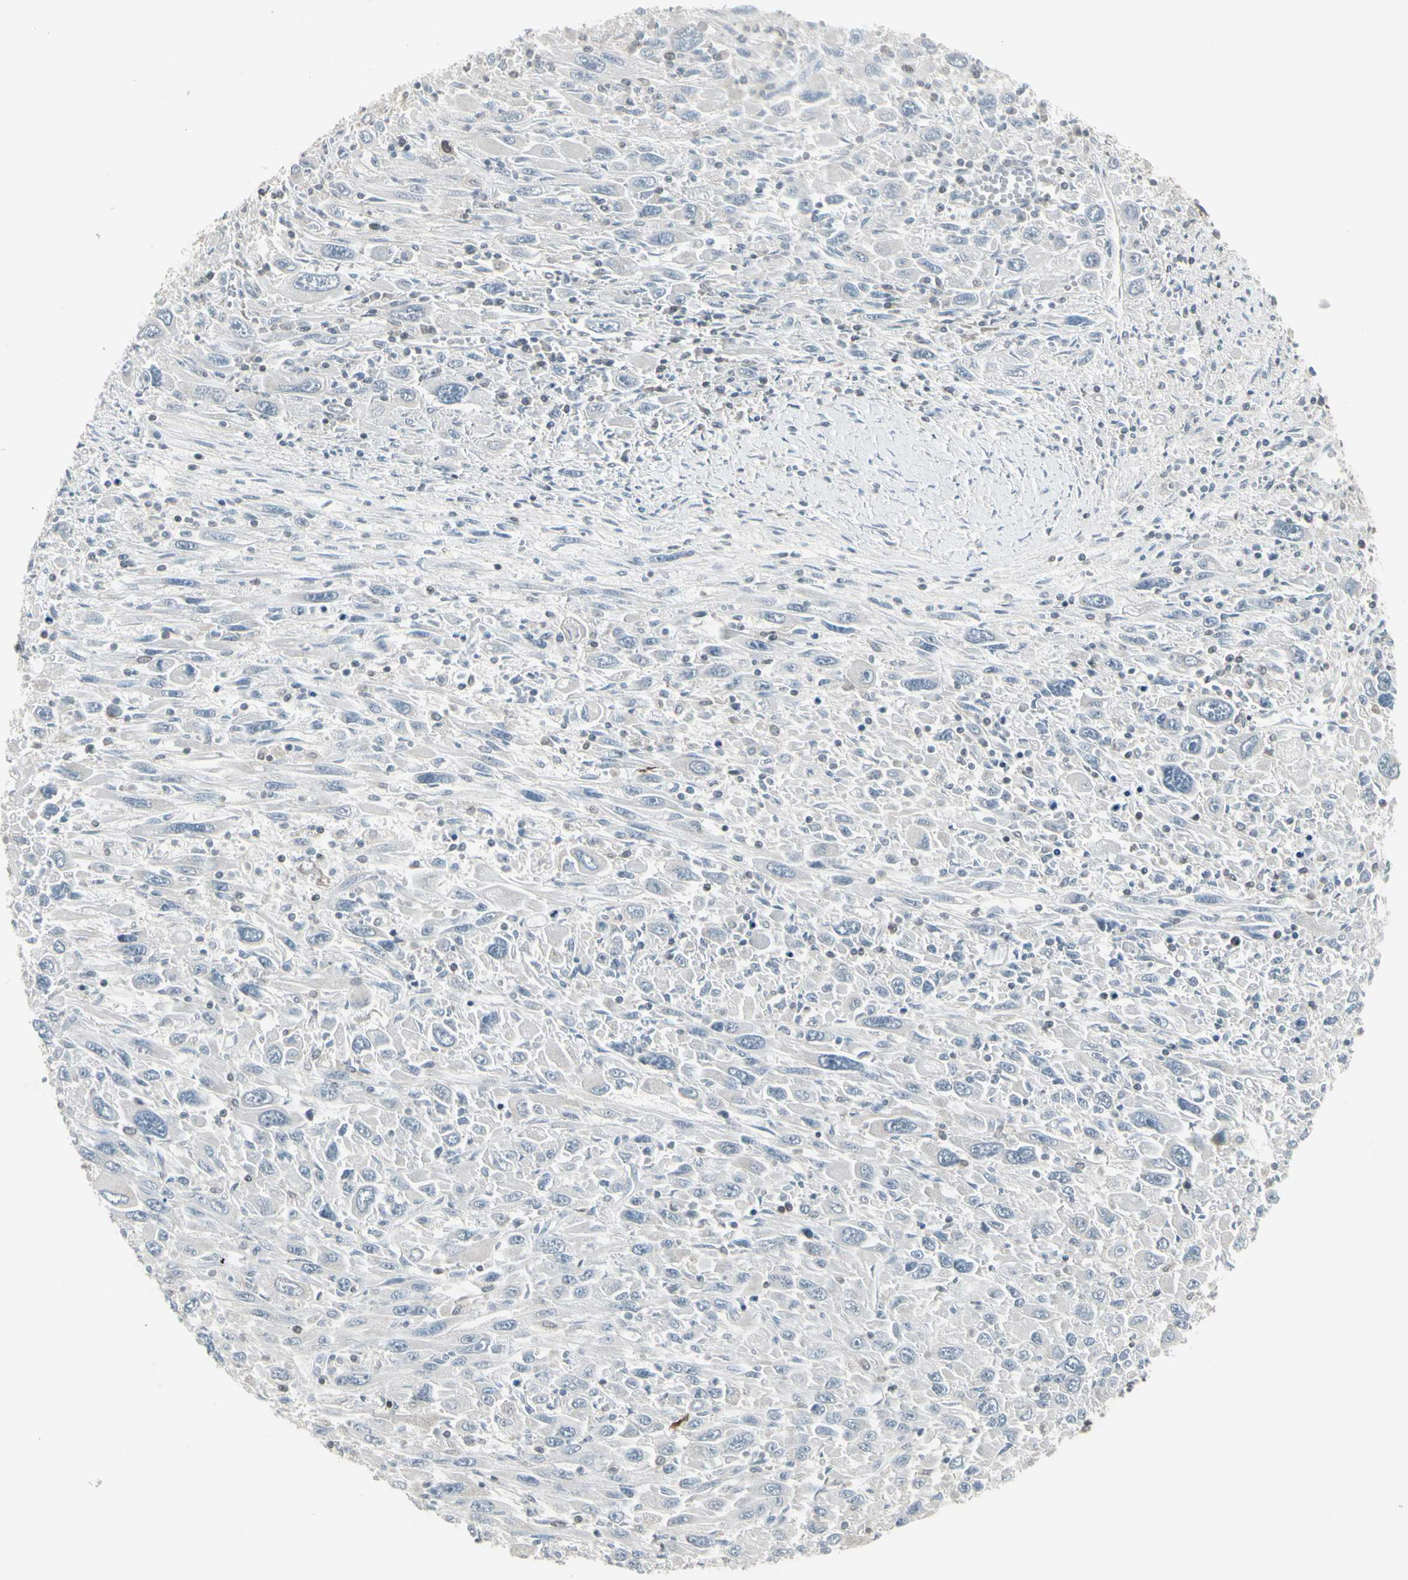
{"staining": {"intensity": "negative", "quantity": "none", "location": "none"}, "tissue": "melanoma", "cell_type": "Tumor cells", "image_type": "cancer", "snomed": [{"axis": "morphology", "description": "Malignant melanoma, Metastatic site"}, {"axis": "topography", "description": "Skin"}], "caption": "An IHC photomicrograph of malignant melanoma (metastatic site) is shown. There is no staining in tumor cells of malignant melanoma (metastatic site). (DAB IHC visualized using brightfield microscopy, high magnification).", "gene": "SAMSN1", "patient": {"sex": "female", "age": 56}}